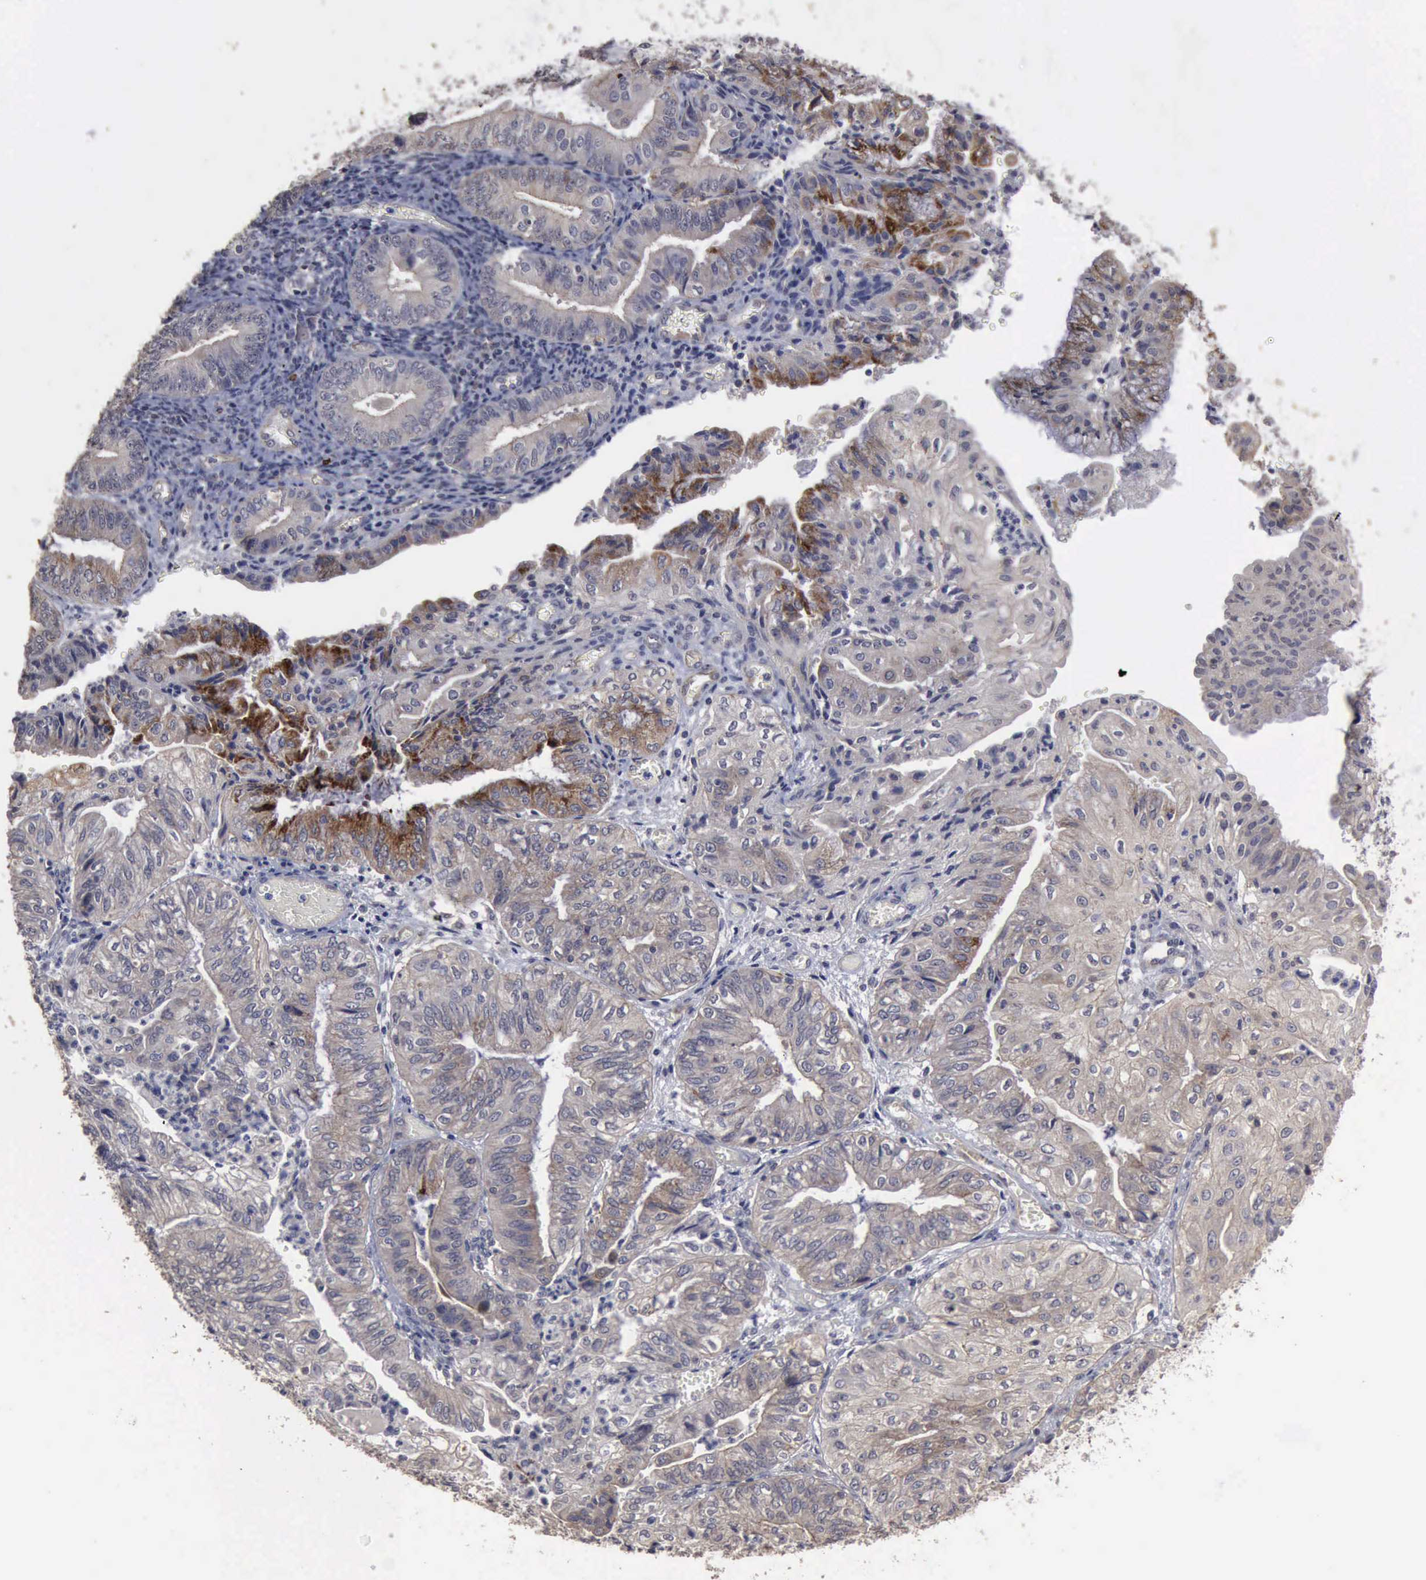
{"staining": {"intensity": "weak", "quantity": "<25%", "location": "cytoplasmic/membranous"}, "tissue": "endometrial cancer", "cell_type": "Tumor cells", "image_type": "cancer", "snomed": [{"axis": "morphology", "description": "Adenocarcinoma, NOS"}, {"axis": "topography", "description": "Endometrium"}], "caption": "The photomicrograph demonstrates no significant staining in tumor cells of endometrial cancer (adenocarcinoma). The staining is performed using DAB brown chromogen with nuclei counter-stained in using hematoxylin.", "gene": "CRKL", "patient": {"sex": "female", "age": 55}}